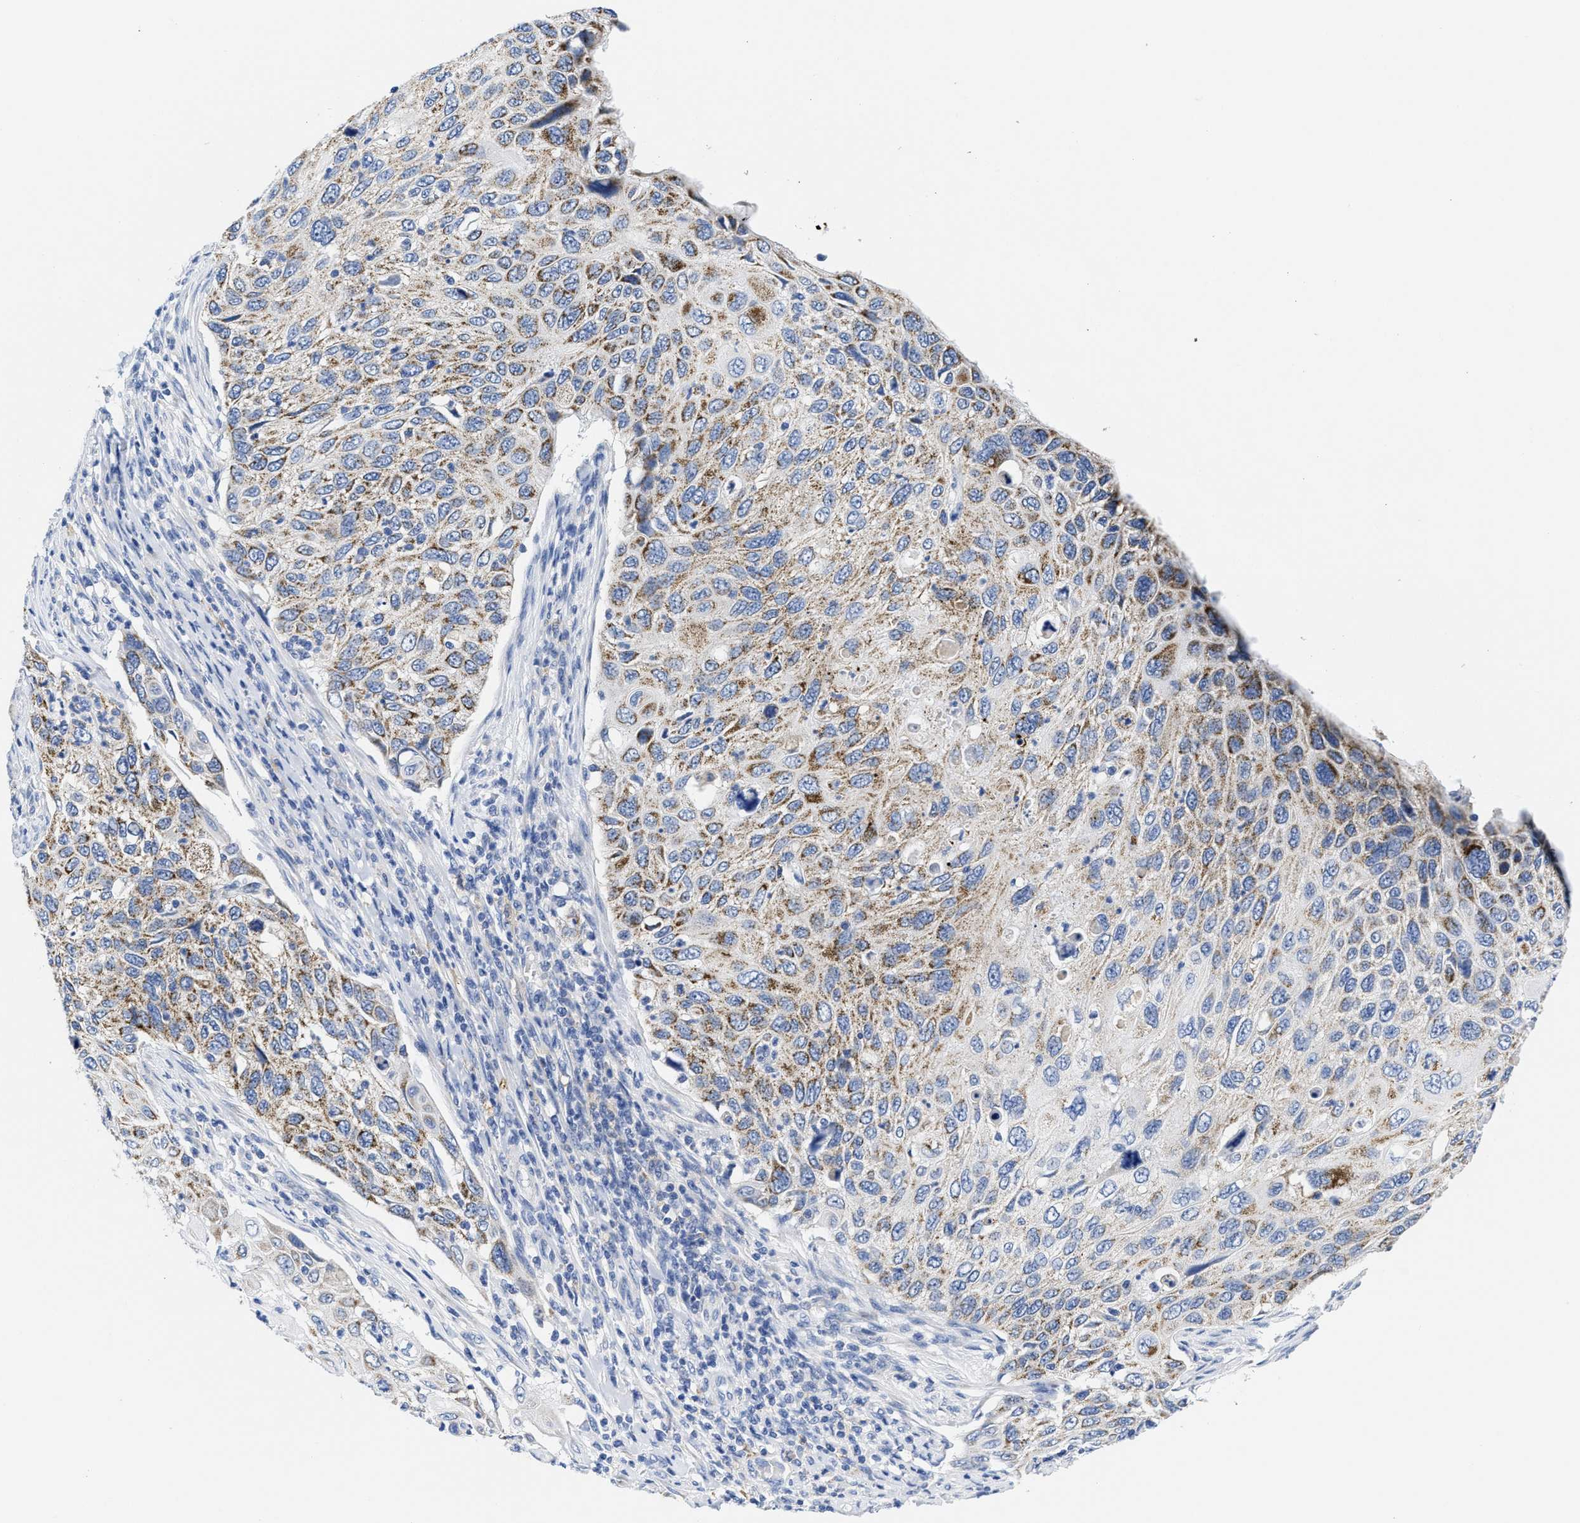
{"staining": {"intensity": "weak", "quantity": "25%-75%", "location": "cytoplasmic/membranous"}, "tissue": "cervical cancer", "cell_type": "Tumor cells", "image_type": "cancer", "snomed": [{"axis": "morphology", "description": "Squamous cell carcinoma, NOS"}, {"axis": "topography", "description": "Cervix"}], "caption": "Tumor cells exhibit weak cytoplasmic/membranous expression in approximately 25%-75% of cells in cervical squamous cell carcinoma.", "gene": "TBRG4", "patient": {"sex": "female", "age": 70}}